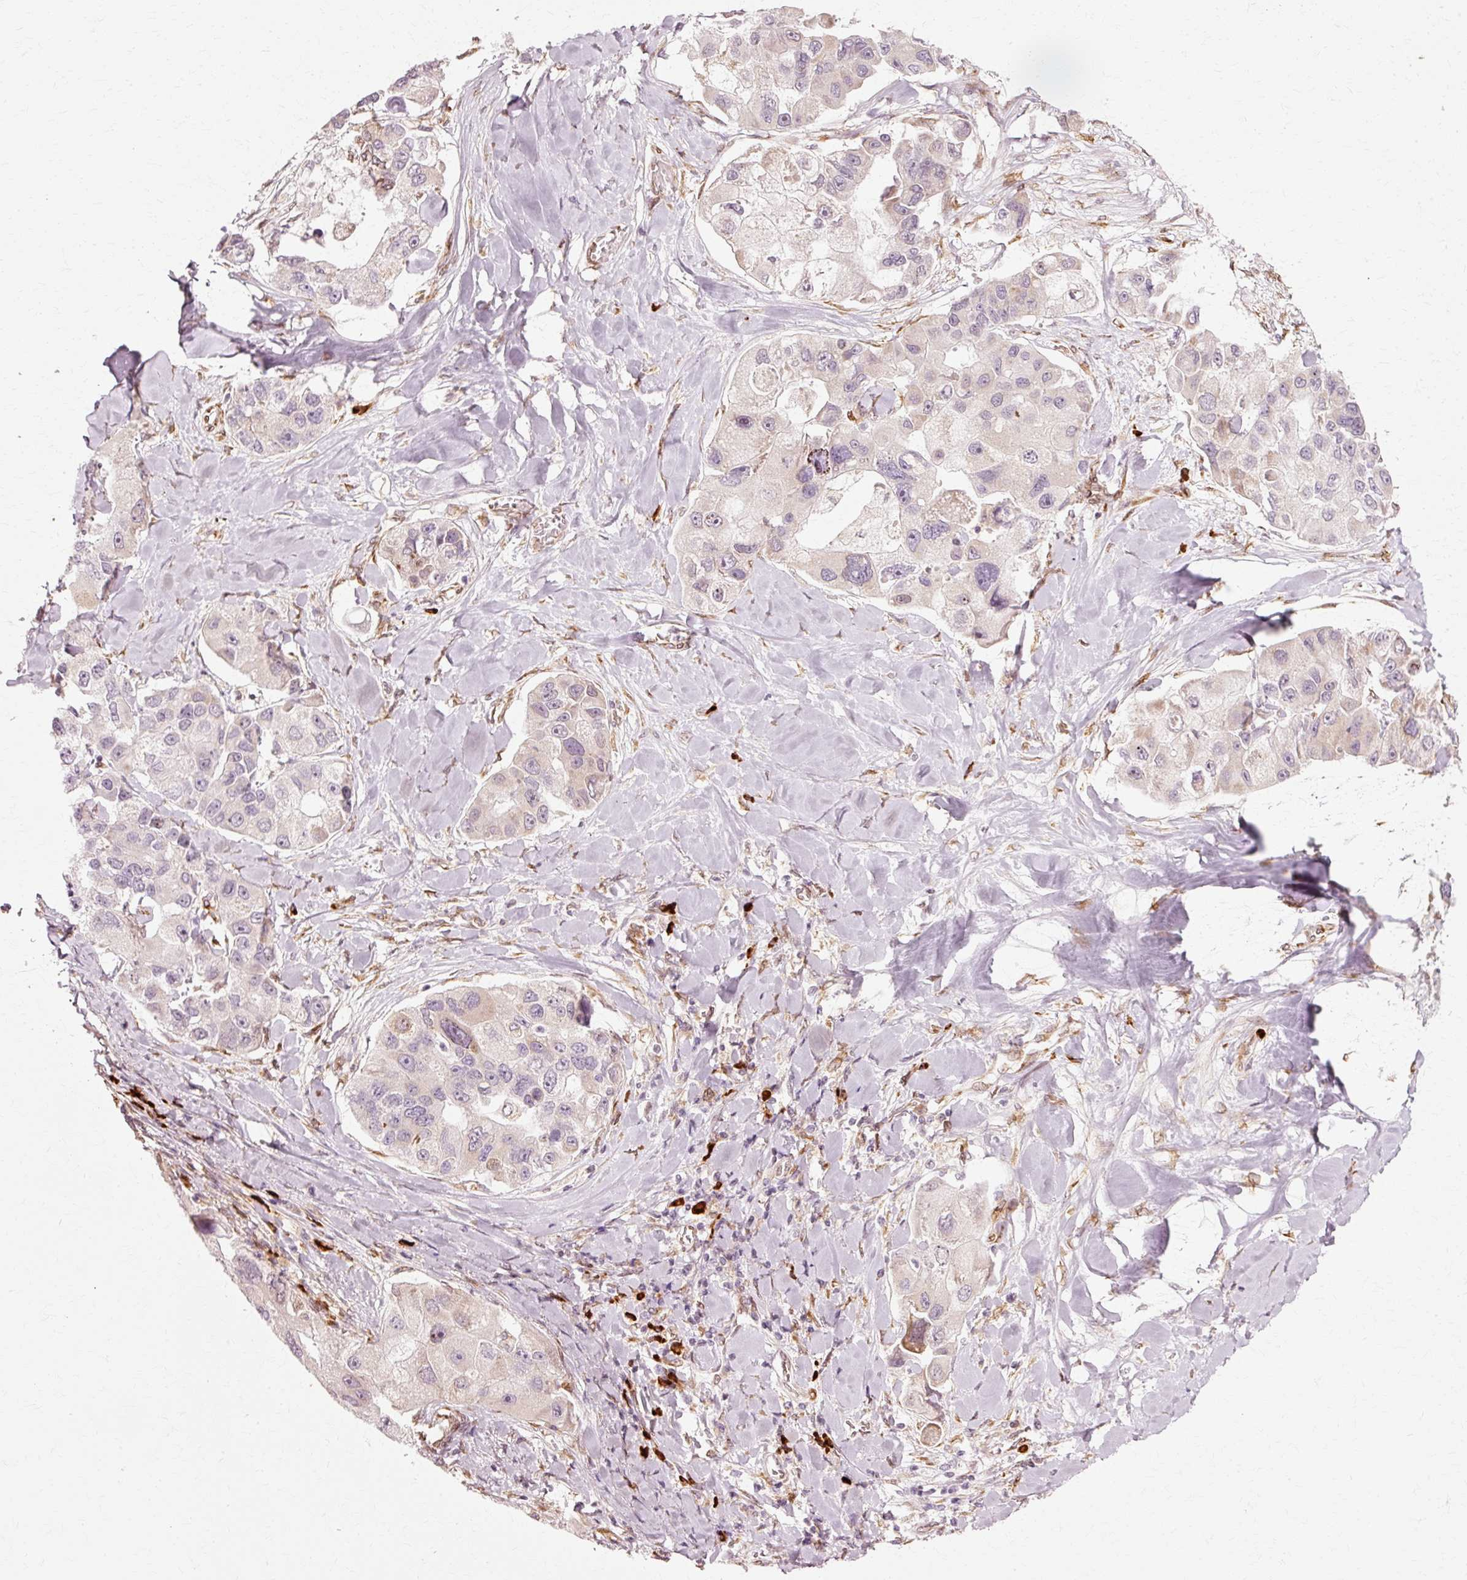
{"staining": {"intensity": "negative", "quantity": "none", "location": "none"}, "tissue": "lung cancer", "cell_type": "Tumor cells", "image_type": "cancer", "snomed": [{"axis": "morphology", "description": "Adenocarcinoma, NOS"}, {"axis": "topography", "description": "Lung"}], "caption": "DAB immunohistochemical staining of human adenocarcinoma (lung) demonstrates no significant expression in tumor cells. The staining was performed using DAB (3,3'-diaminobenzidine) to visualize the protein expression in brown, while the nuclei were stained in blue with hematoxylin (Magnification: 20x).", "gene": "RGPD5", "patient": {"sex": "female", "age": 54}}